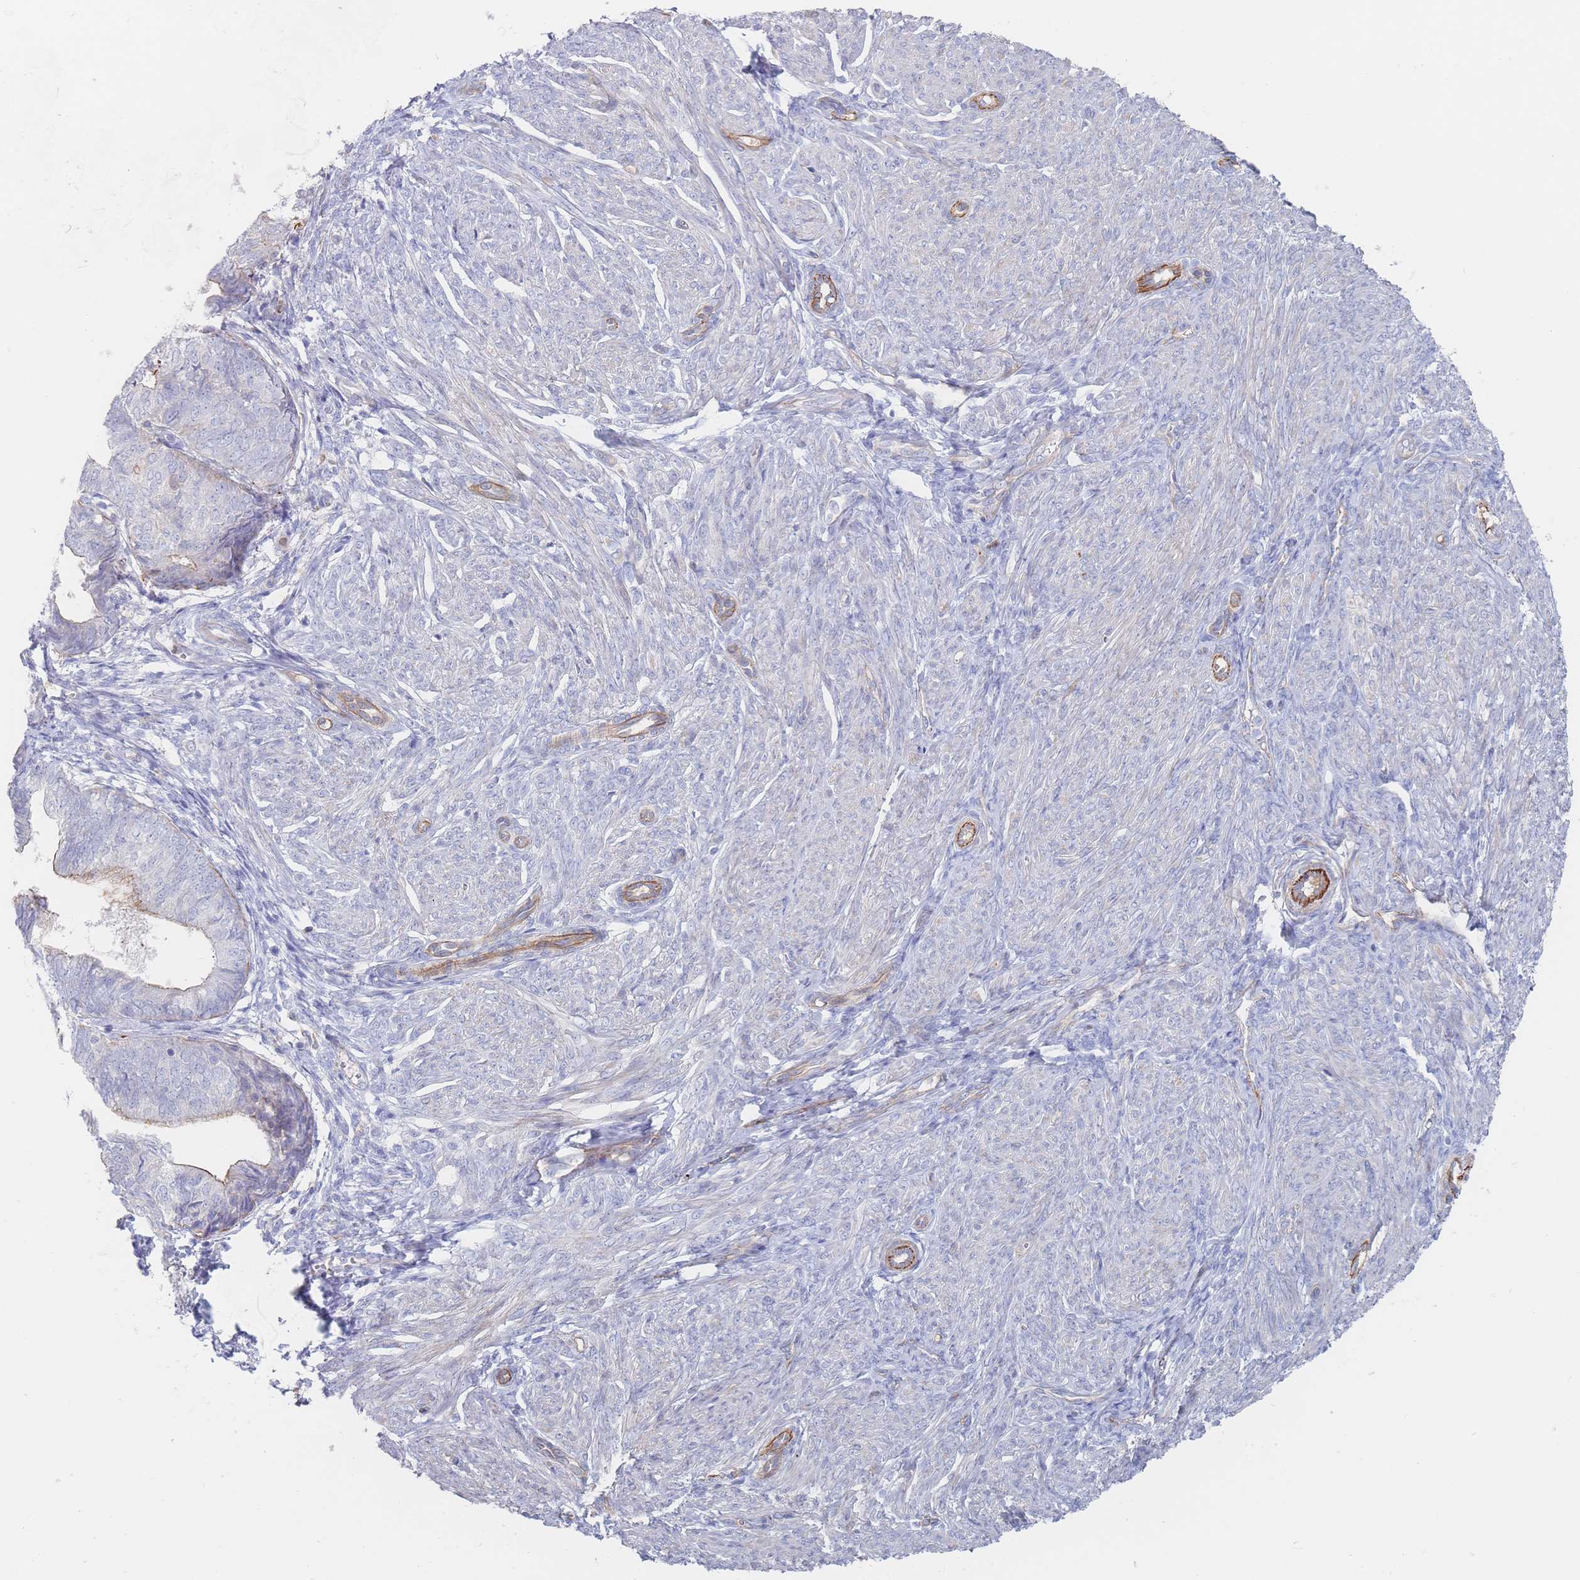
{"staining": {"intensity": "weak", "quantity": "<25%", "location": "cytoplasmic/membranous"}, "tissue": "endometrial cancer", "cell_type": "Tumor cells", "image_type": "cancer", "snomed": [{"axis": "morphology", "description": "Adenocarcinoma, NOS"}, {"axis": "topography", "description": "Endometrium"}], "caption": "Tumor cells are negative for brown protein staining in endometrial adenocarcinoma.", "gene": "G6PC1", "patient": {"sex": "female", "age": 87}}